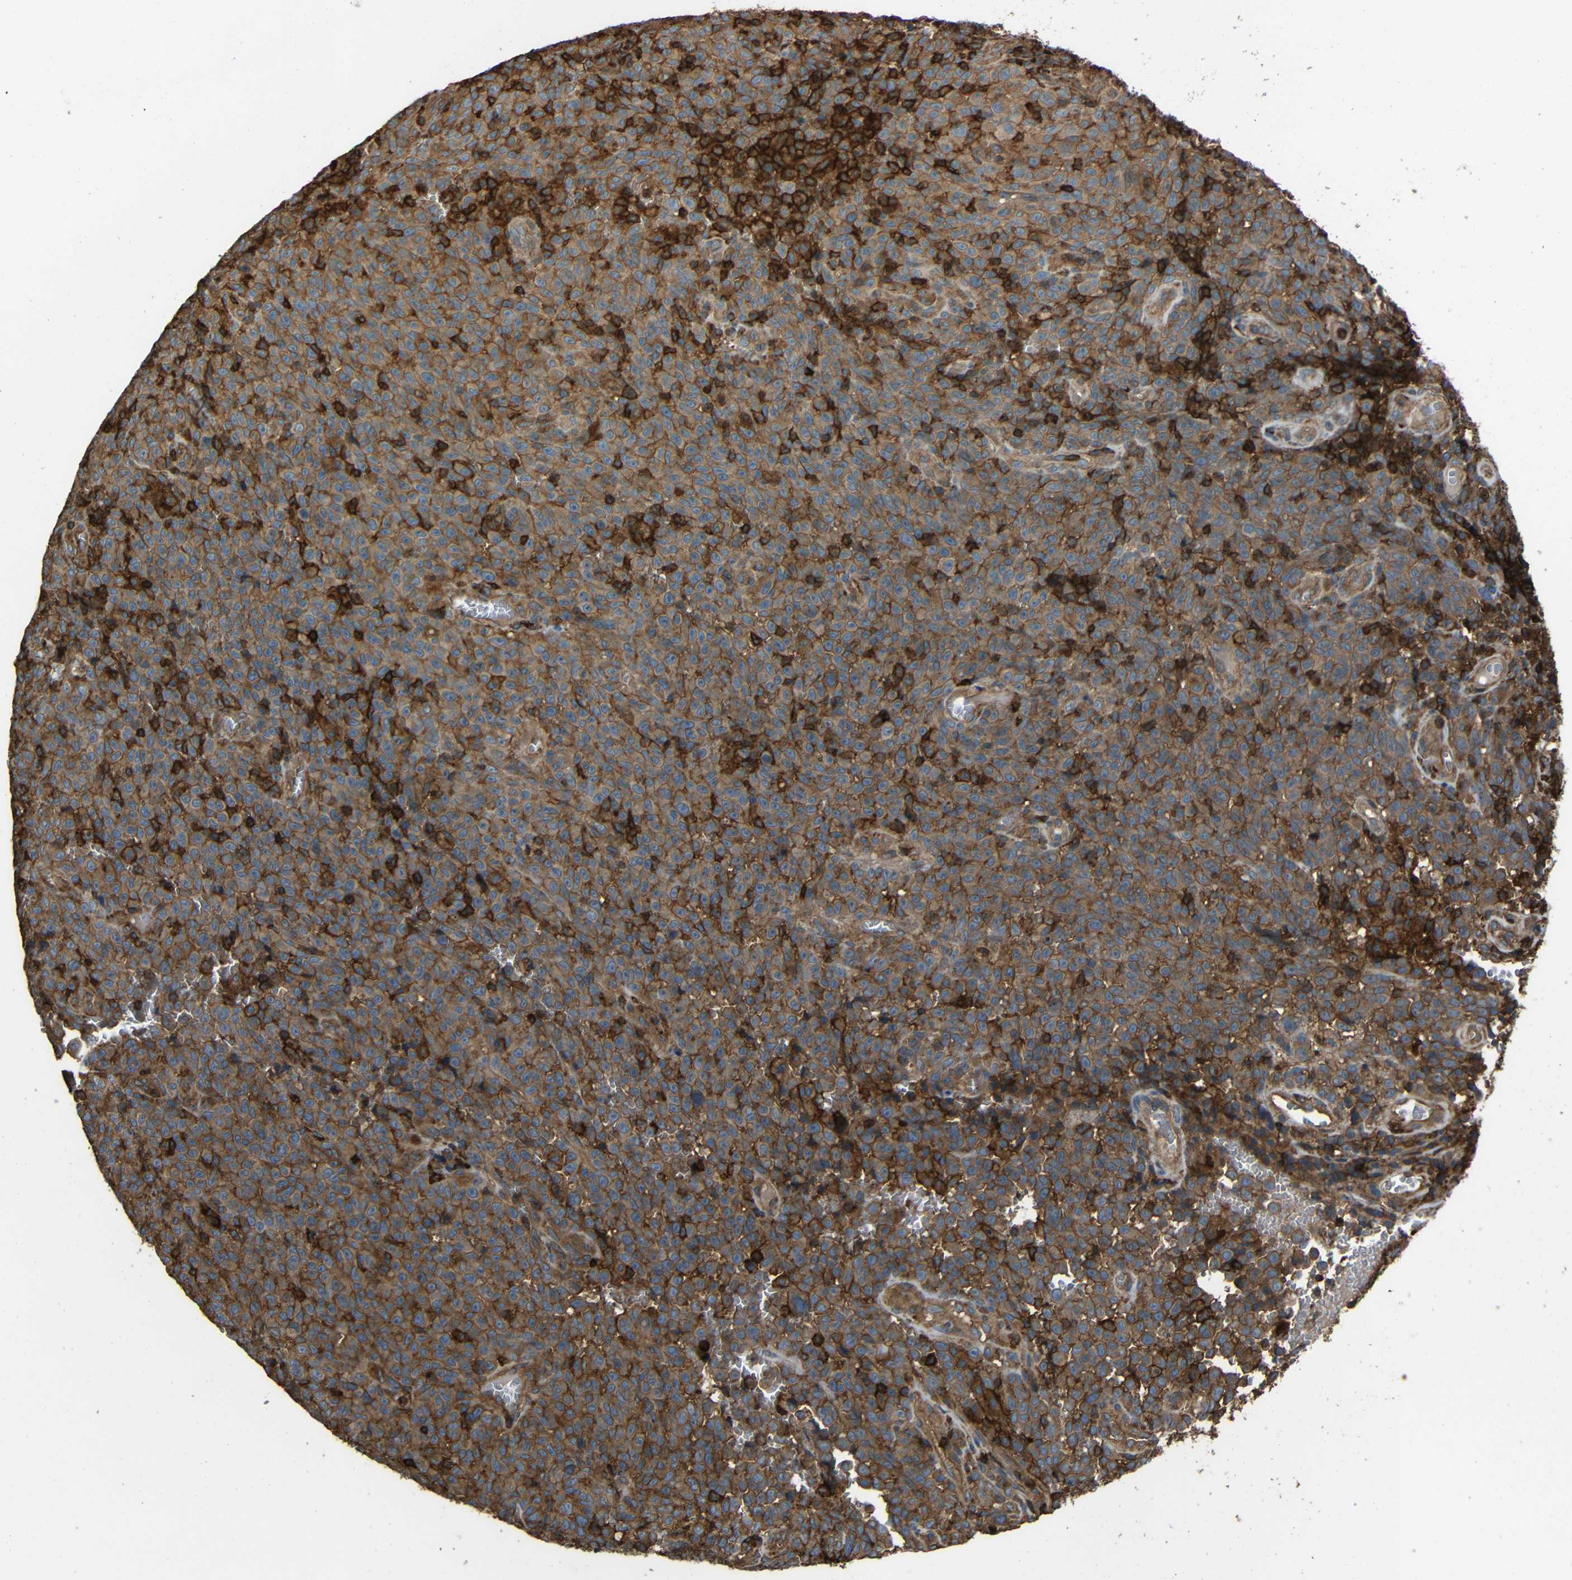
{"staining": {"intensity": "moderate", "quantity": ">75%", "location": "cytoplasmic/membranous"}, "tissue": "melanoma", "cell_type": "Tumor cells", "image_type": "cancer", "snomed": [{"axis": "morphology", "description": "Malignant melanoma, NOS"}, {"axis": "topography", "description": "Skin"}], "caption": "The photomicrograph shows a brown stain indicating the presence of a protein in the cytoplasmic/membranous of tumor cells in malignant melanoma. (brown staining indicates protein expression, while blue staining denotes nuclei).", "gene": "ADGRE5", "patient": {"sex": "female", "age": 82}}